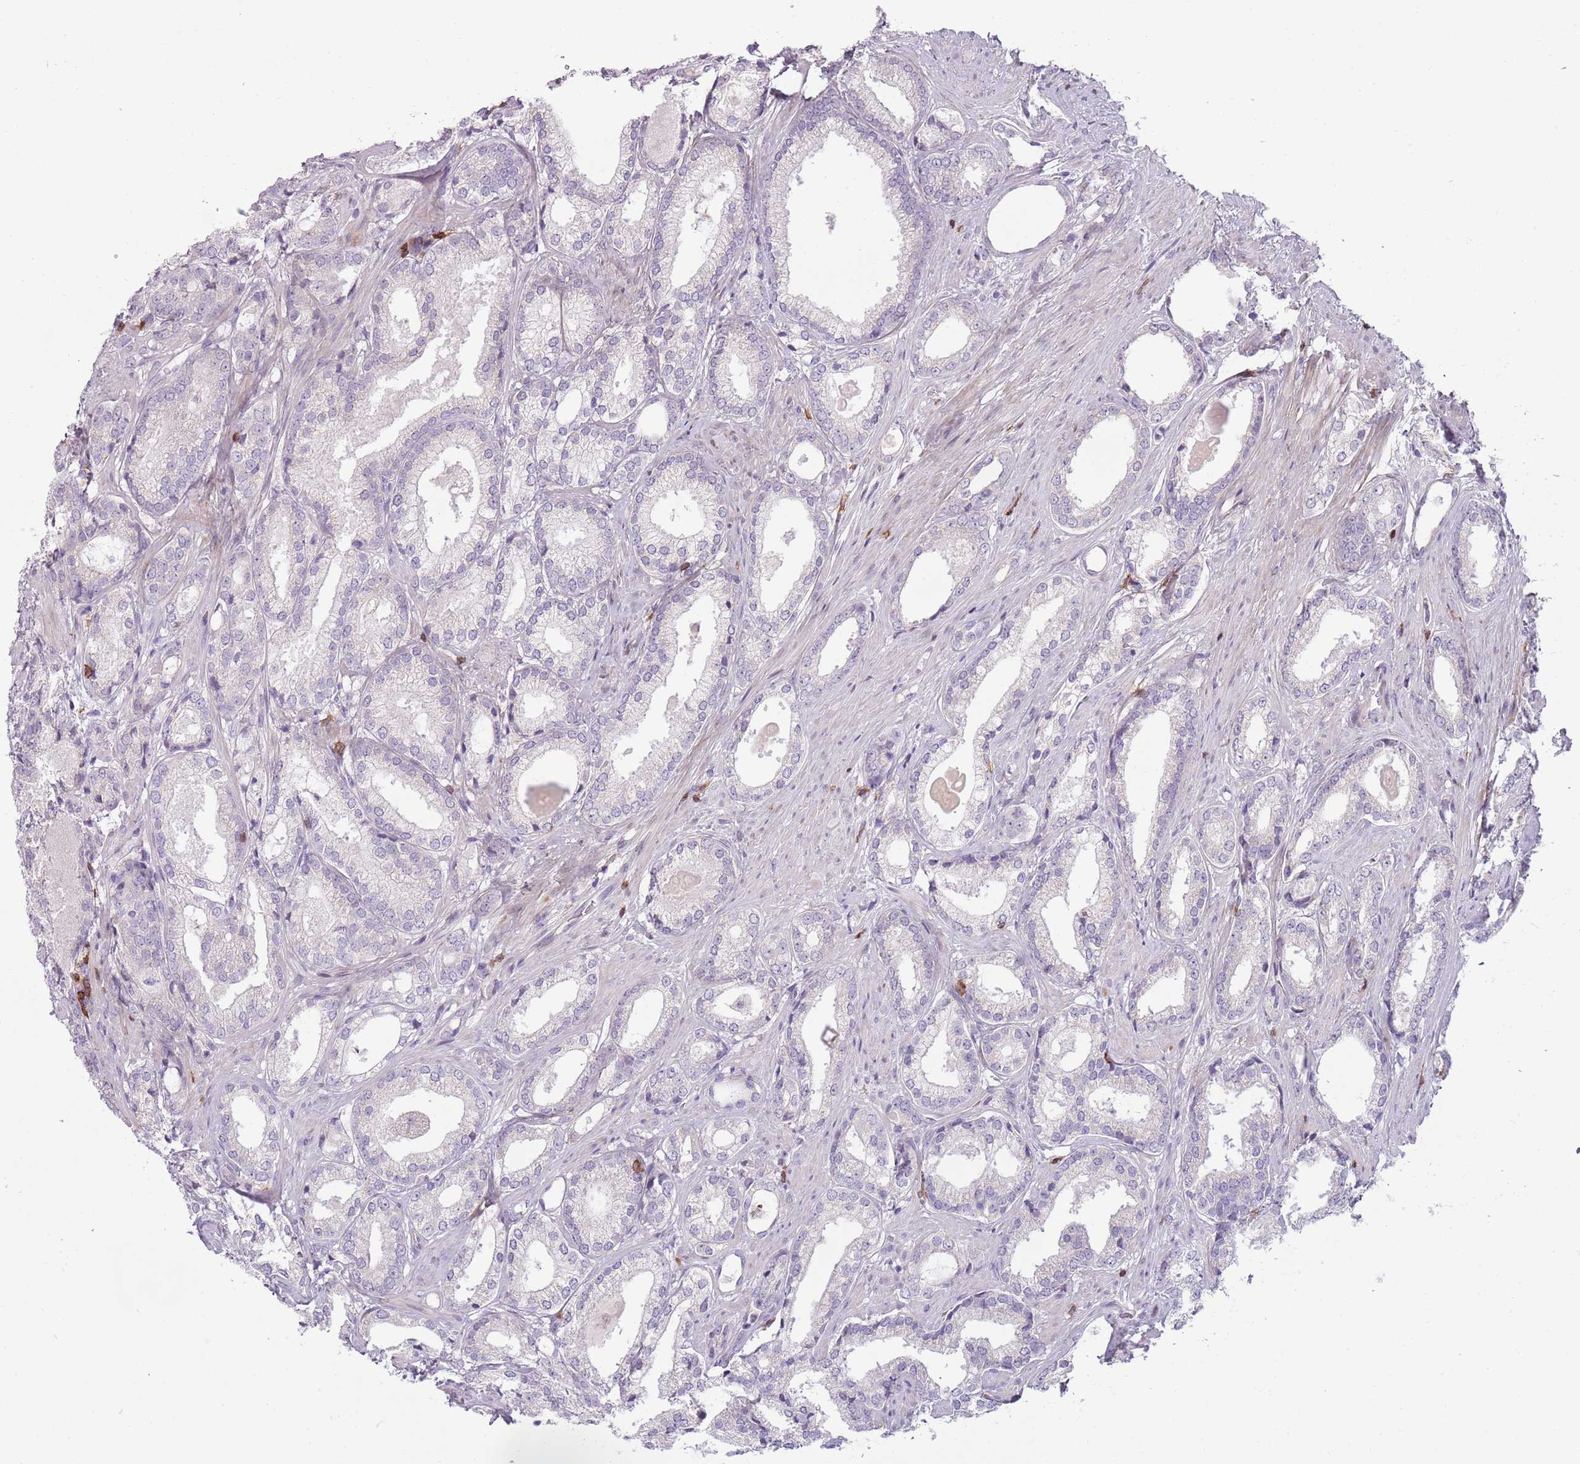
{"staining": {"intensity": "negative", "quantity": "none", "location": "none"}, "tissue": "prostate cancer", "cell_type": "Tumor cells", "image_type": "cancer", "snomed": [{"axis": "morphology", "description": "Adenocarcinoma, Low grade"}, {"axis": "topography", "description": "Prostate"}], "caption": "High magnification brightfield microscopy of low-grade adenocarcinoma (prostate) stained with DAB (3,3'-diaminobenzidine) (brown) and counterstained with hematoxylin (blue): tumor cells show no significant expression.", "gene": "ZNF583", "patient": {"sex": "male", "age": 68}}